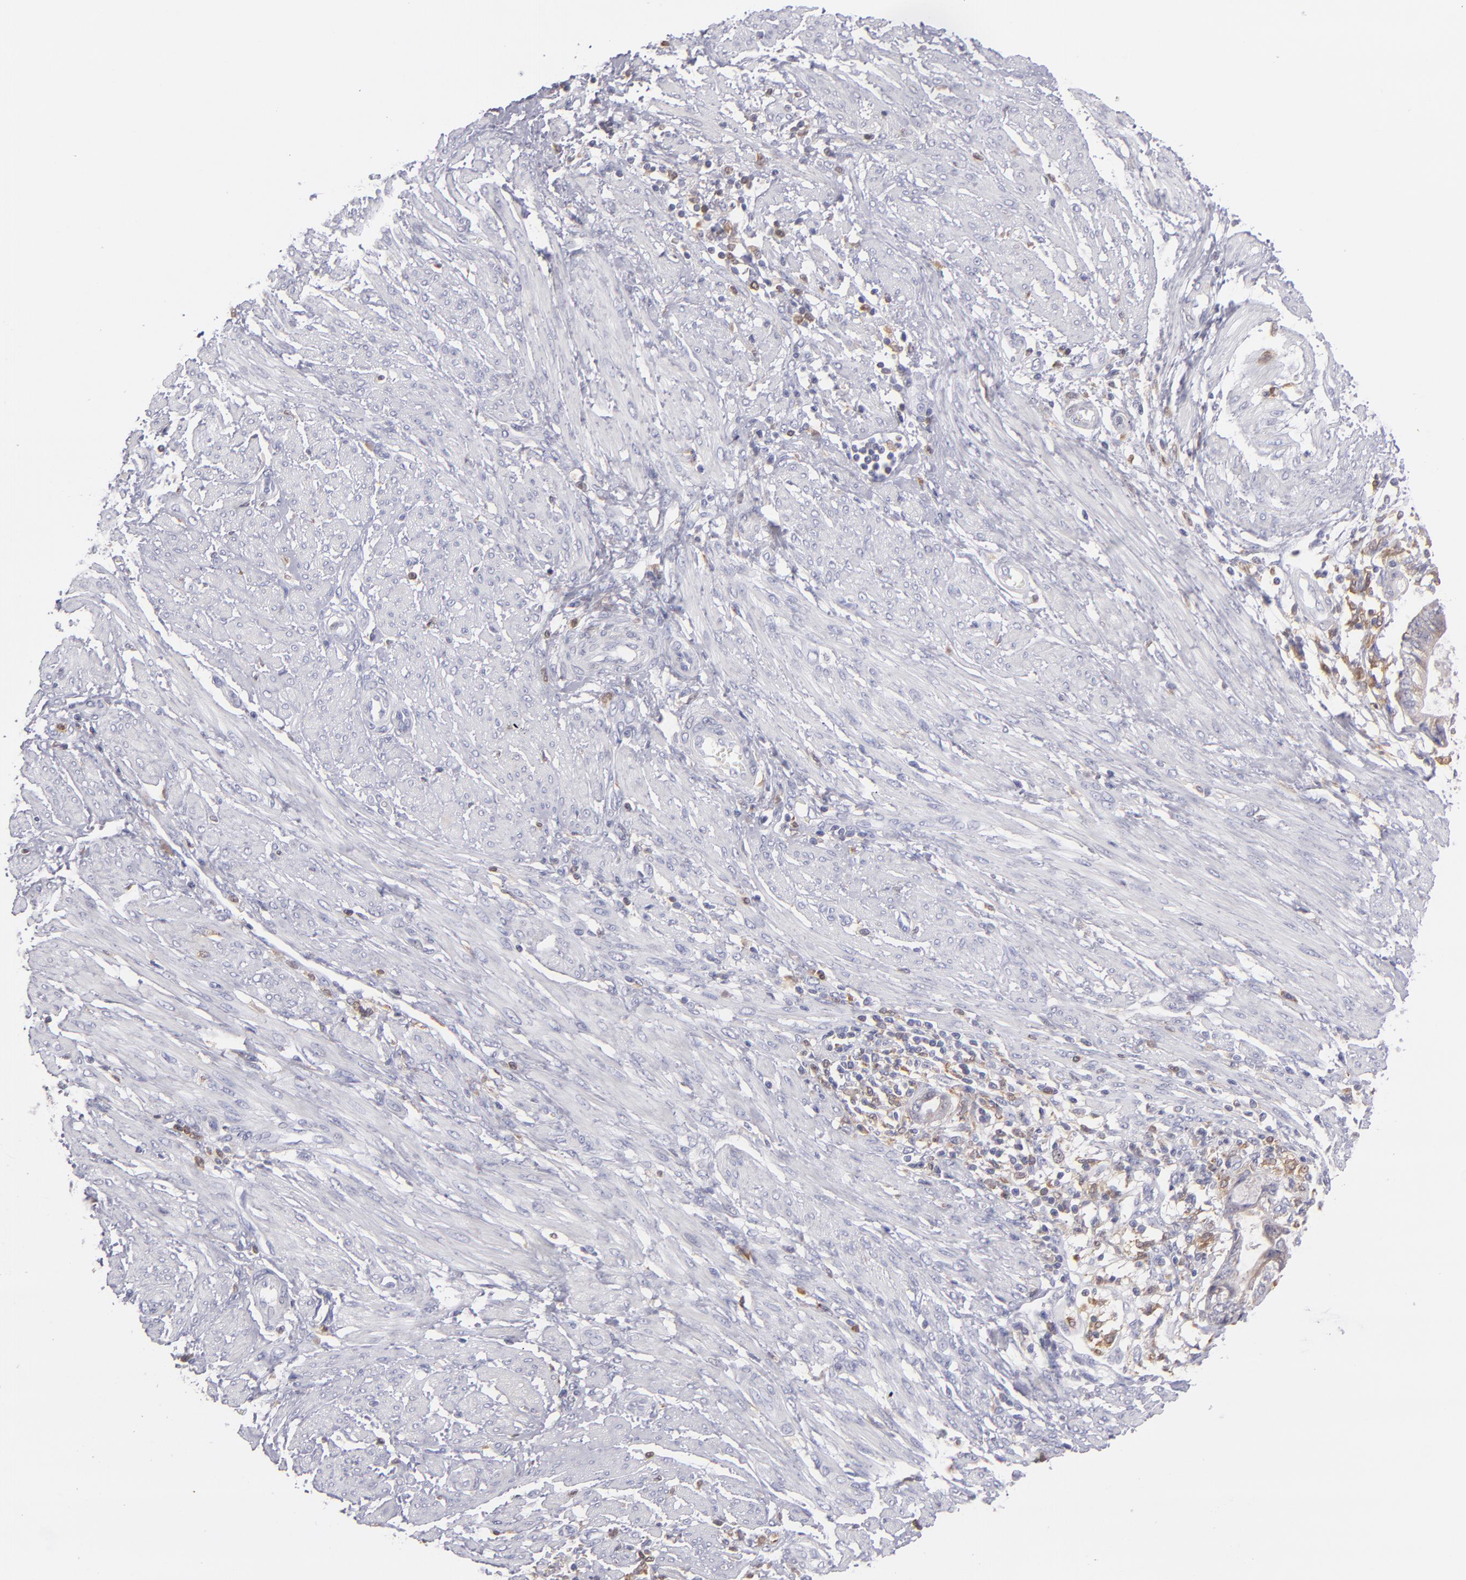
{"staining": {"intensity": "moderate", "quantity": "25%-75%", "location": "cytoplasmic/membranous"}, "tissue": "endometrial cancer", "cell_type": "Tumor cells", "image_type": "cancer", "snomed": [{"axis": "morphology", "description": "Adenocarcinoma, NOS"}, {"axis": "topography", "description": "Endometrium"}], "caption": "A high-resolution photomicrograph shows immunohistochemistry (IHC) staining of endometrial cancer, which shows moderate cytoplasmic/membranous staining in approximately 25%-75% of tumor cells.", "gene": "PRKCD", "patient": {"sex": "female", "age": 63}}